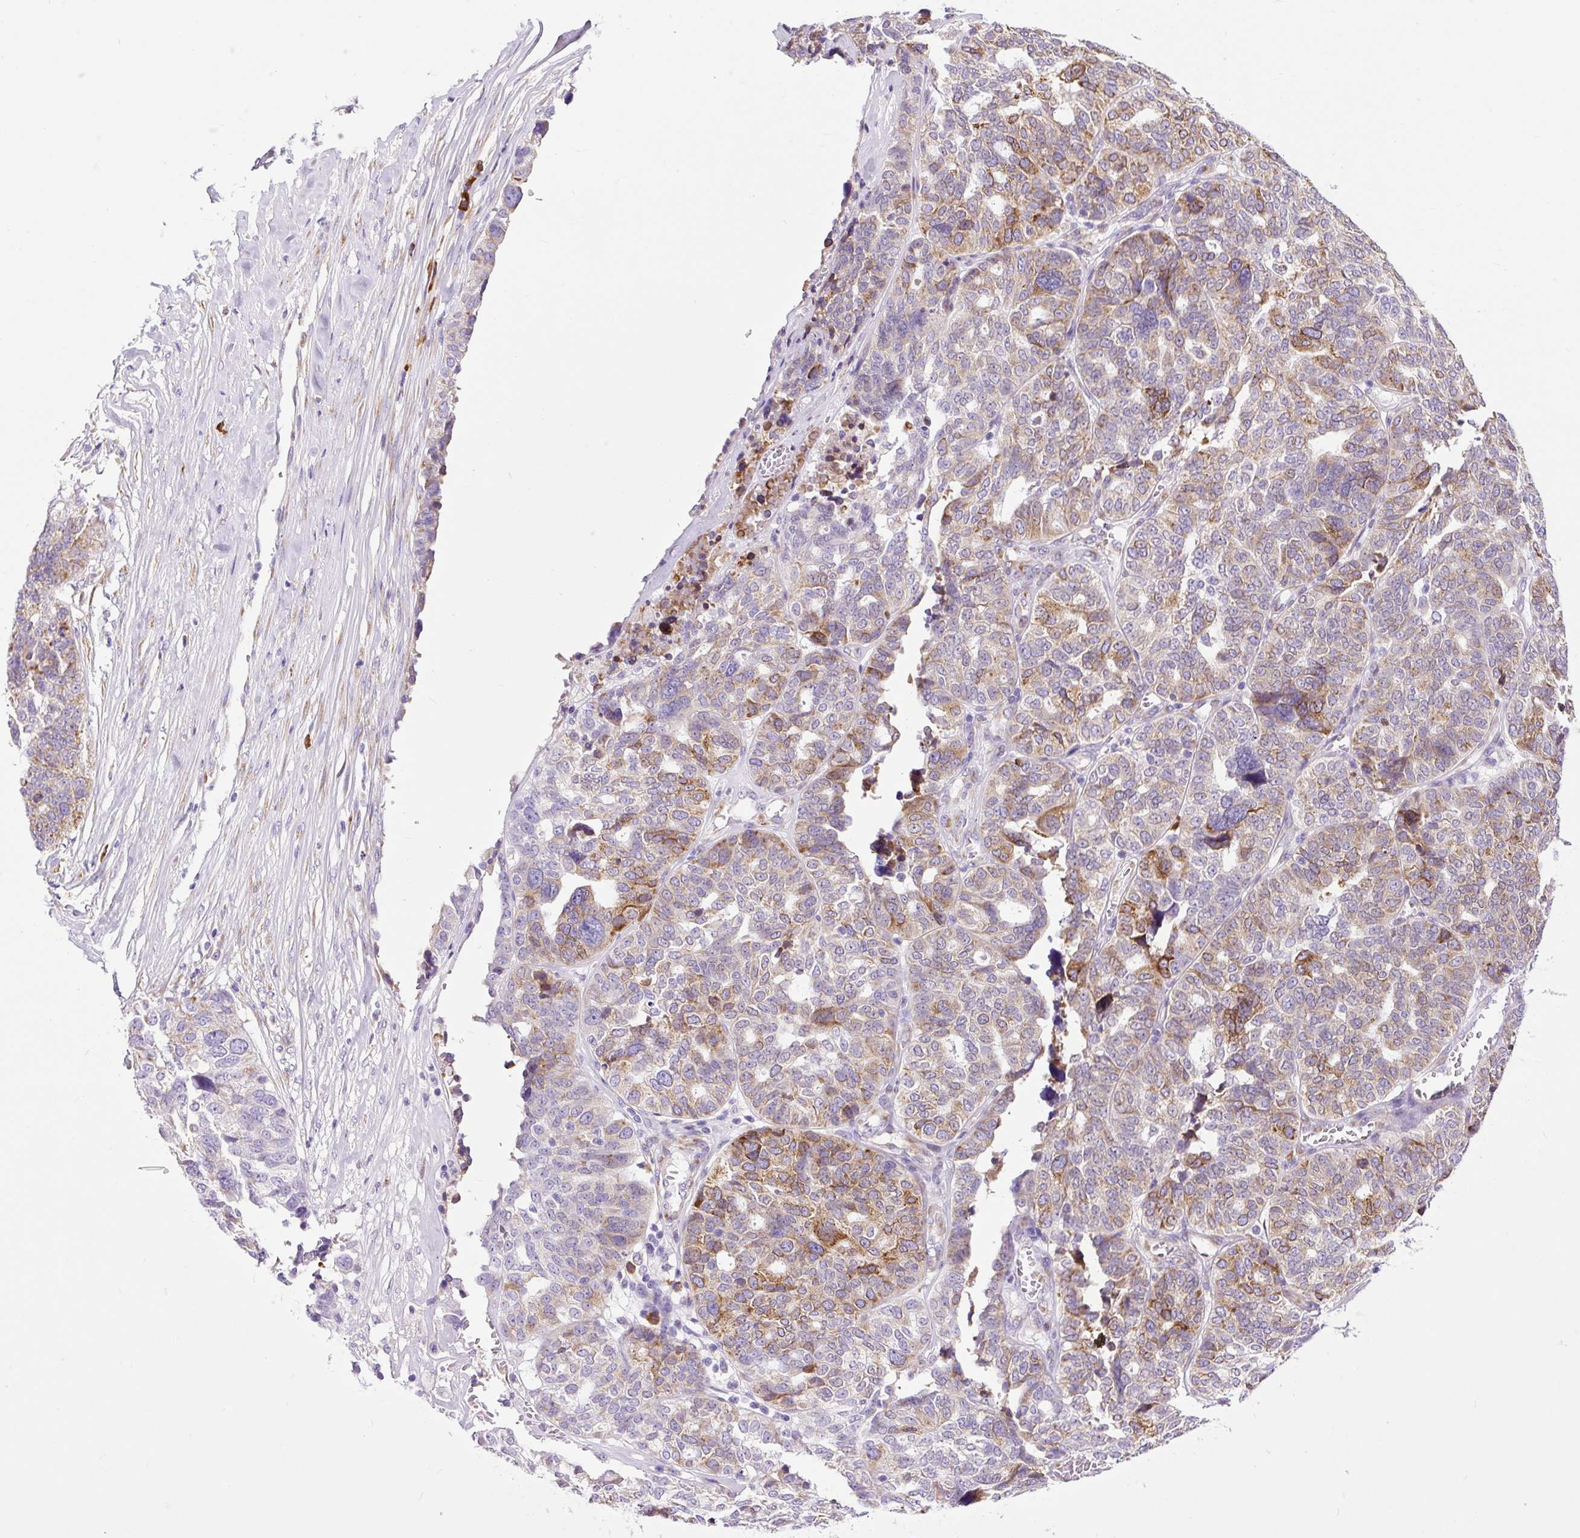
{"staining": {"intensity": "moderate", "quantity": "25%-75%", "location": "cytoplasmic/membranous"}, "tissue": "ovarian cancer", "cell_type": "Tumor cells", "image_type": "cancer", "snomed": [{"axis": "morphology", "description": "Cystadenocarcinoma, serous, NOS"}, {"axis": "topography", "description": "Ovary"}], "caption": "The photomicrograph shows immunohistochemical staining of ovarian cancer (serous cystadenocarcinoma). There is moderate cytoplasmic/membranous positivity is seen in about 25%-75% of tumor cells. The protein is shown in brown color, while the nuclei are stained blue.", "gene": "DDOST", "patient": {"sex": "female", "age": 59}}